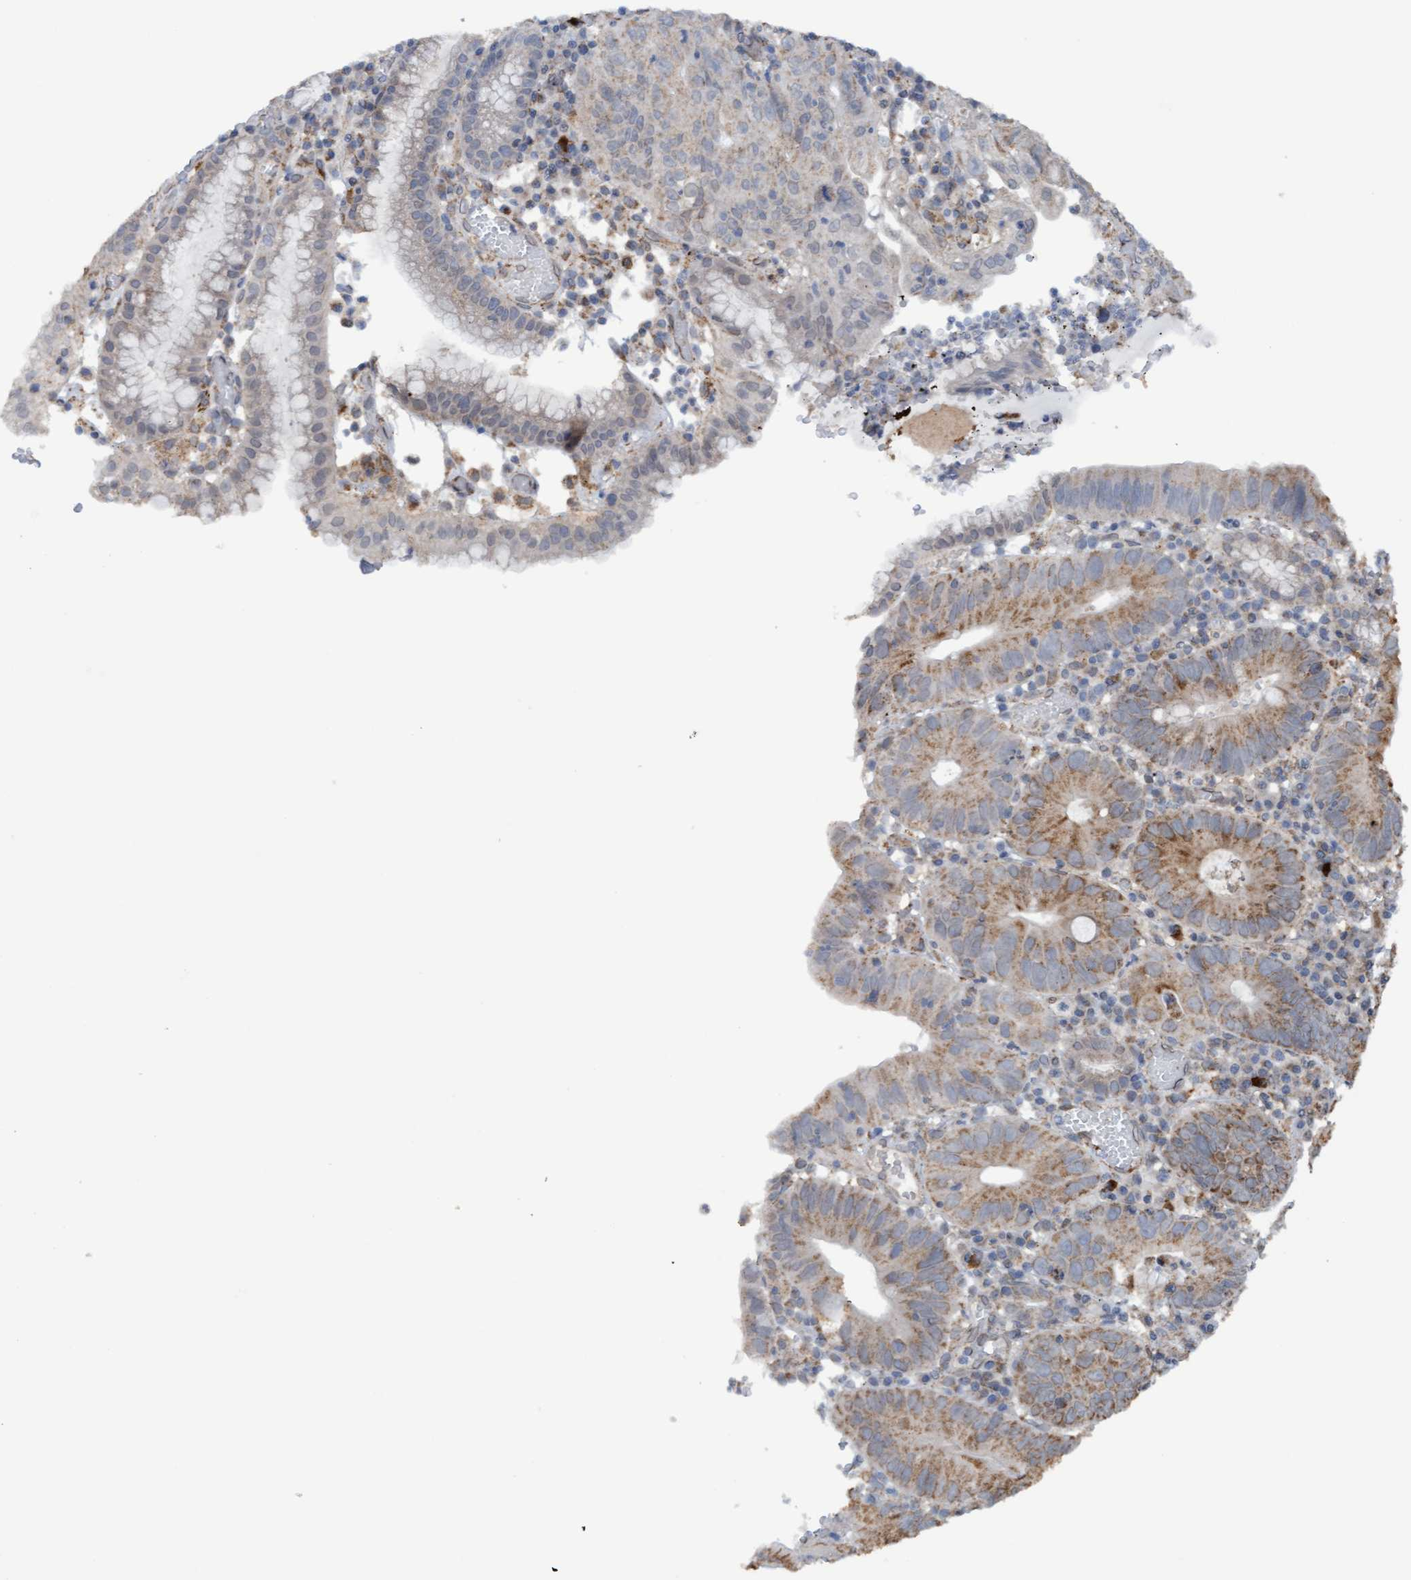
{"staining": {"intensity": "moderate", "quantity": "25%-75%", "location": "cytoplasmic/membranous"}, "tissue": "stomach cancer", "cell_type": "Tumor cells", "image_type": "cancer", "snomed": [{"axis": "morphology", "description": "Adenocarcinoma, NOS"}, {"axis": "topography", "description": "Stomach"}], "caption": "Moderate cytoplasmic/membranous staining for a protein is identified in approximately 25%-75% of tumor cells of stomach adenocarcinoma using IHC.", "gene": "MGLL", "patient": {"sex": "male", "age": 59}}